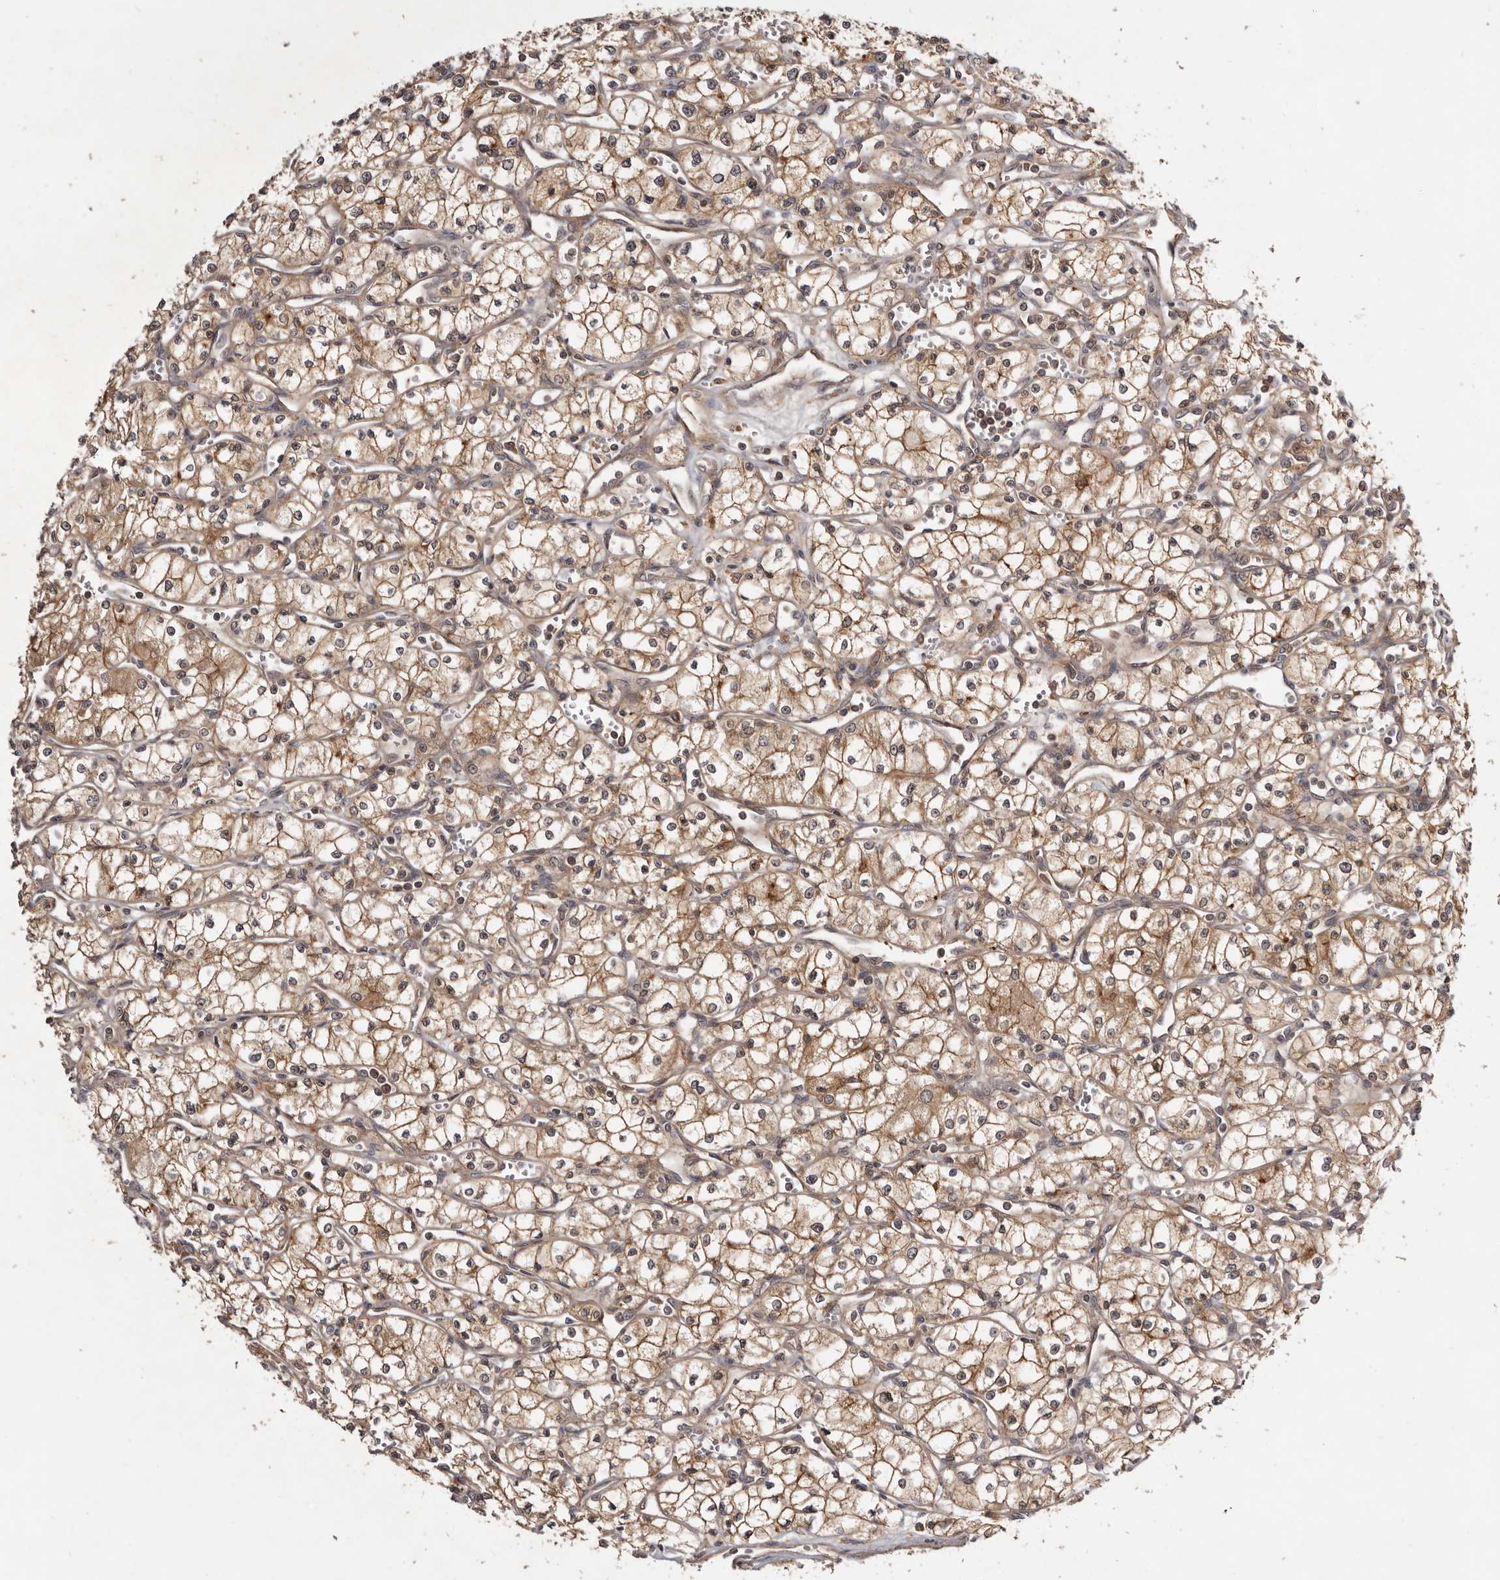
{"staining": {"intensity": "moderate", "quantity": ">75%", "location": "cytoplasmic/membranous"}, "tissue": "renal cancer", "cell_type": "Tumor cells", "image_type": "cancer", "snomed": [{"axis": "morphology", "description": "Adenocarcinoma, NOS"}, {"axis": "topography", "description": "Kidney"}], "caption": "This histopathology image displays immunohistochemistry (IHC) staining of human adenocarcinoma (renal), with medium moderate cytoplasmic/membranous staining in about >75% of tumor cells.", "gene": "INAVA", "patient": {"sex": "male", "age": 59}}